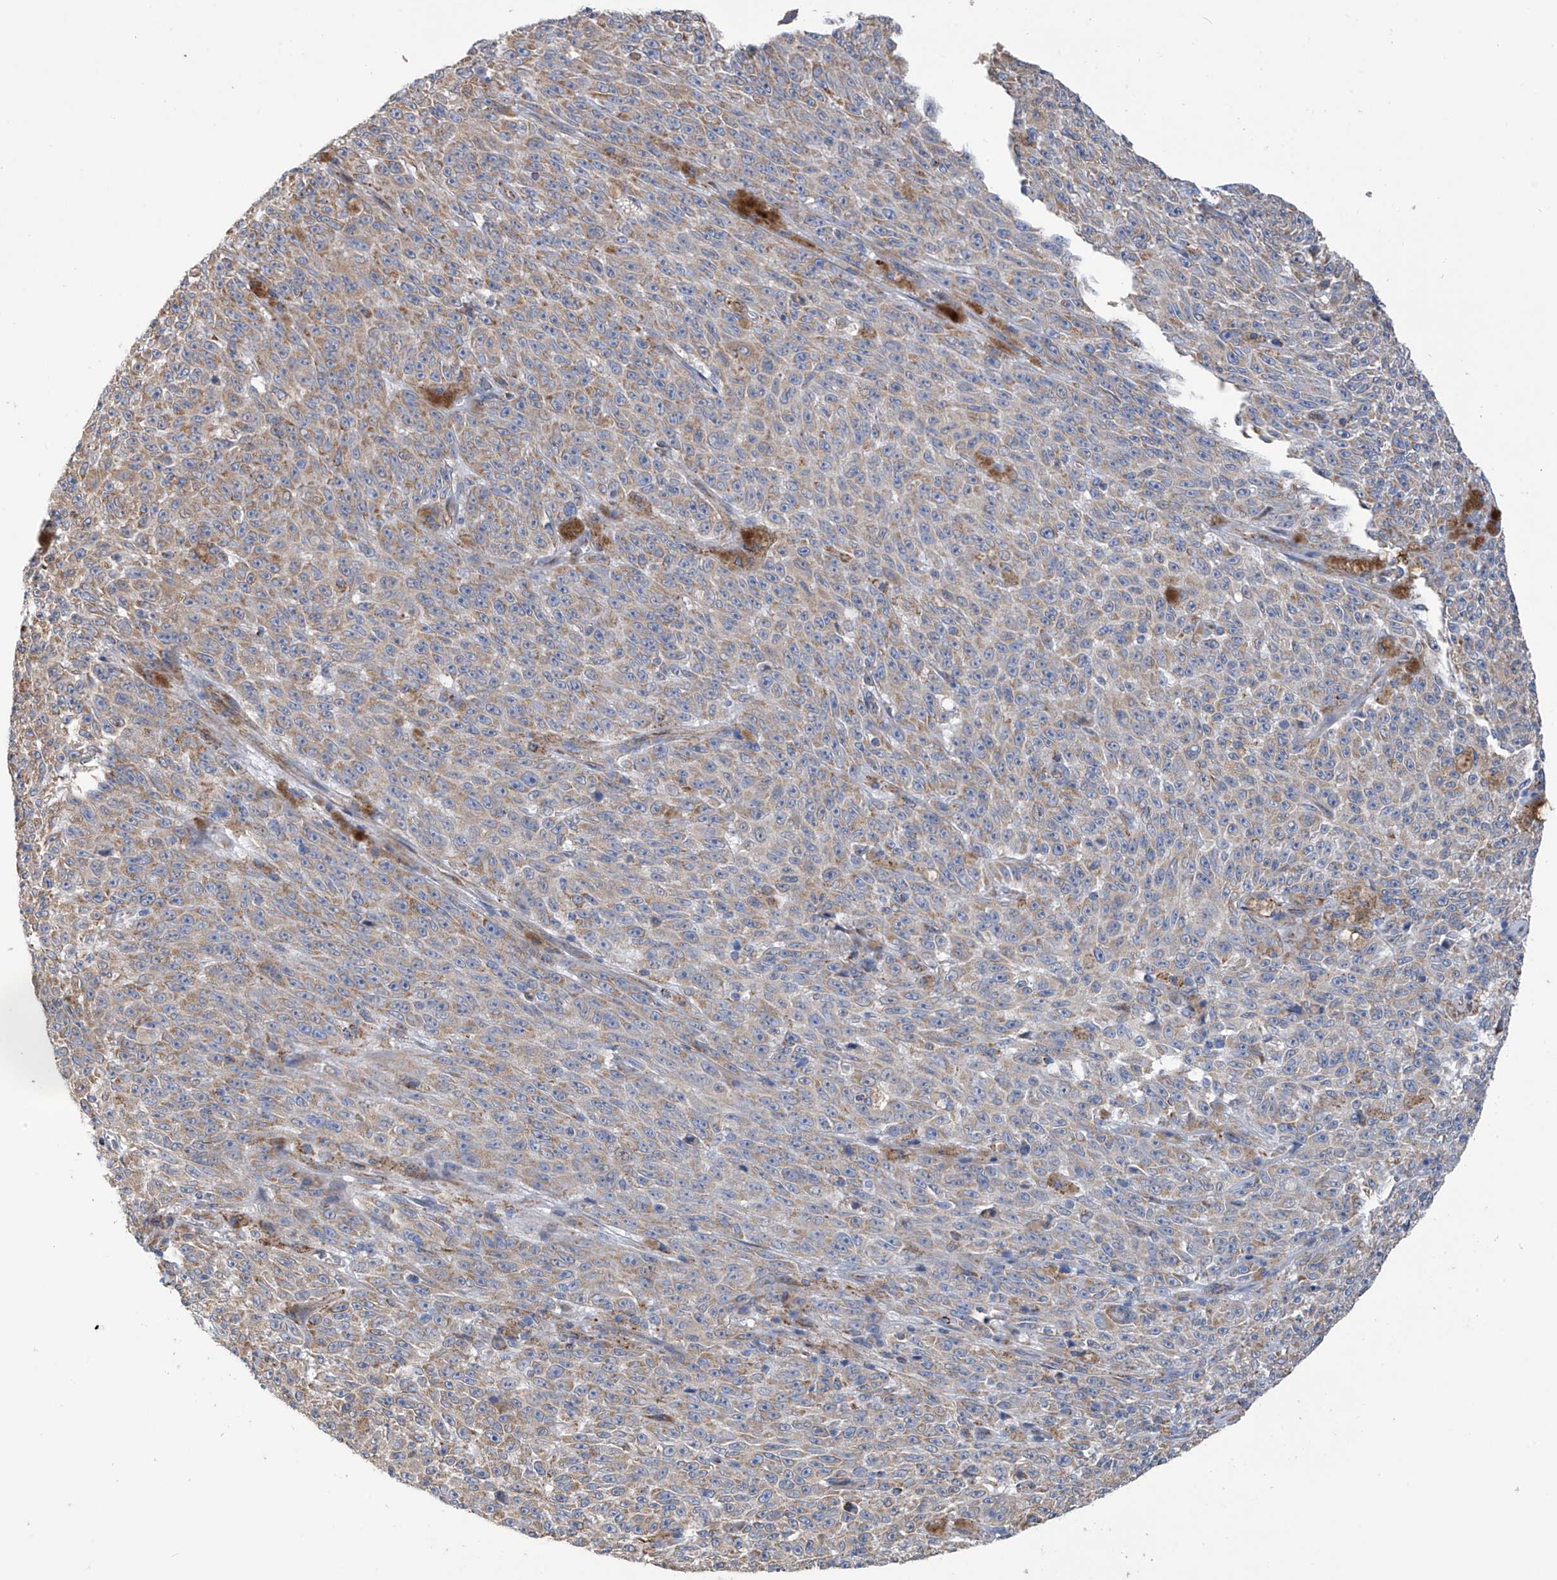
{"staining": {"intensity": "weak", "quantity": "25%-75%", "location": "cytoplasmic/membranous"}, "tissue": "melanoma", "cell_type": "Tumor cells", "image_type": "cancer", "snomed": [{"axis": "morphology", "description": "Malignant melanoma, NOS"}, {"axis": "topography", "description": "Skin"}], "caption": "Protein expression by immunohistochemistry exhibits weak cytoplasmic/membranous staining in approximately 25%-75% of tumor cells in malignant melanoma.", "gene": "EIF5B", "patient": {"sex": "female", "age": 82}}